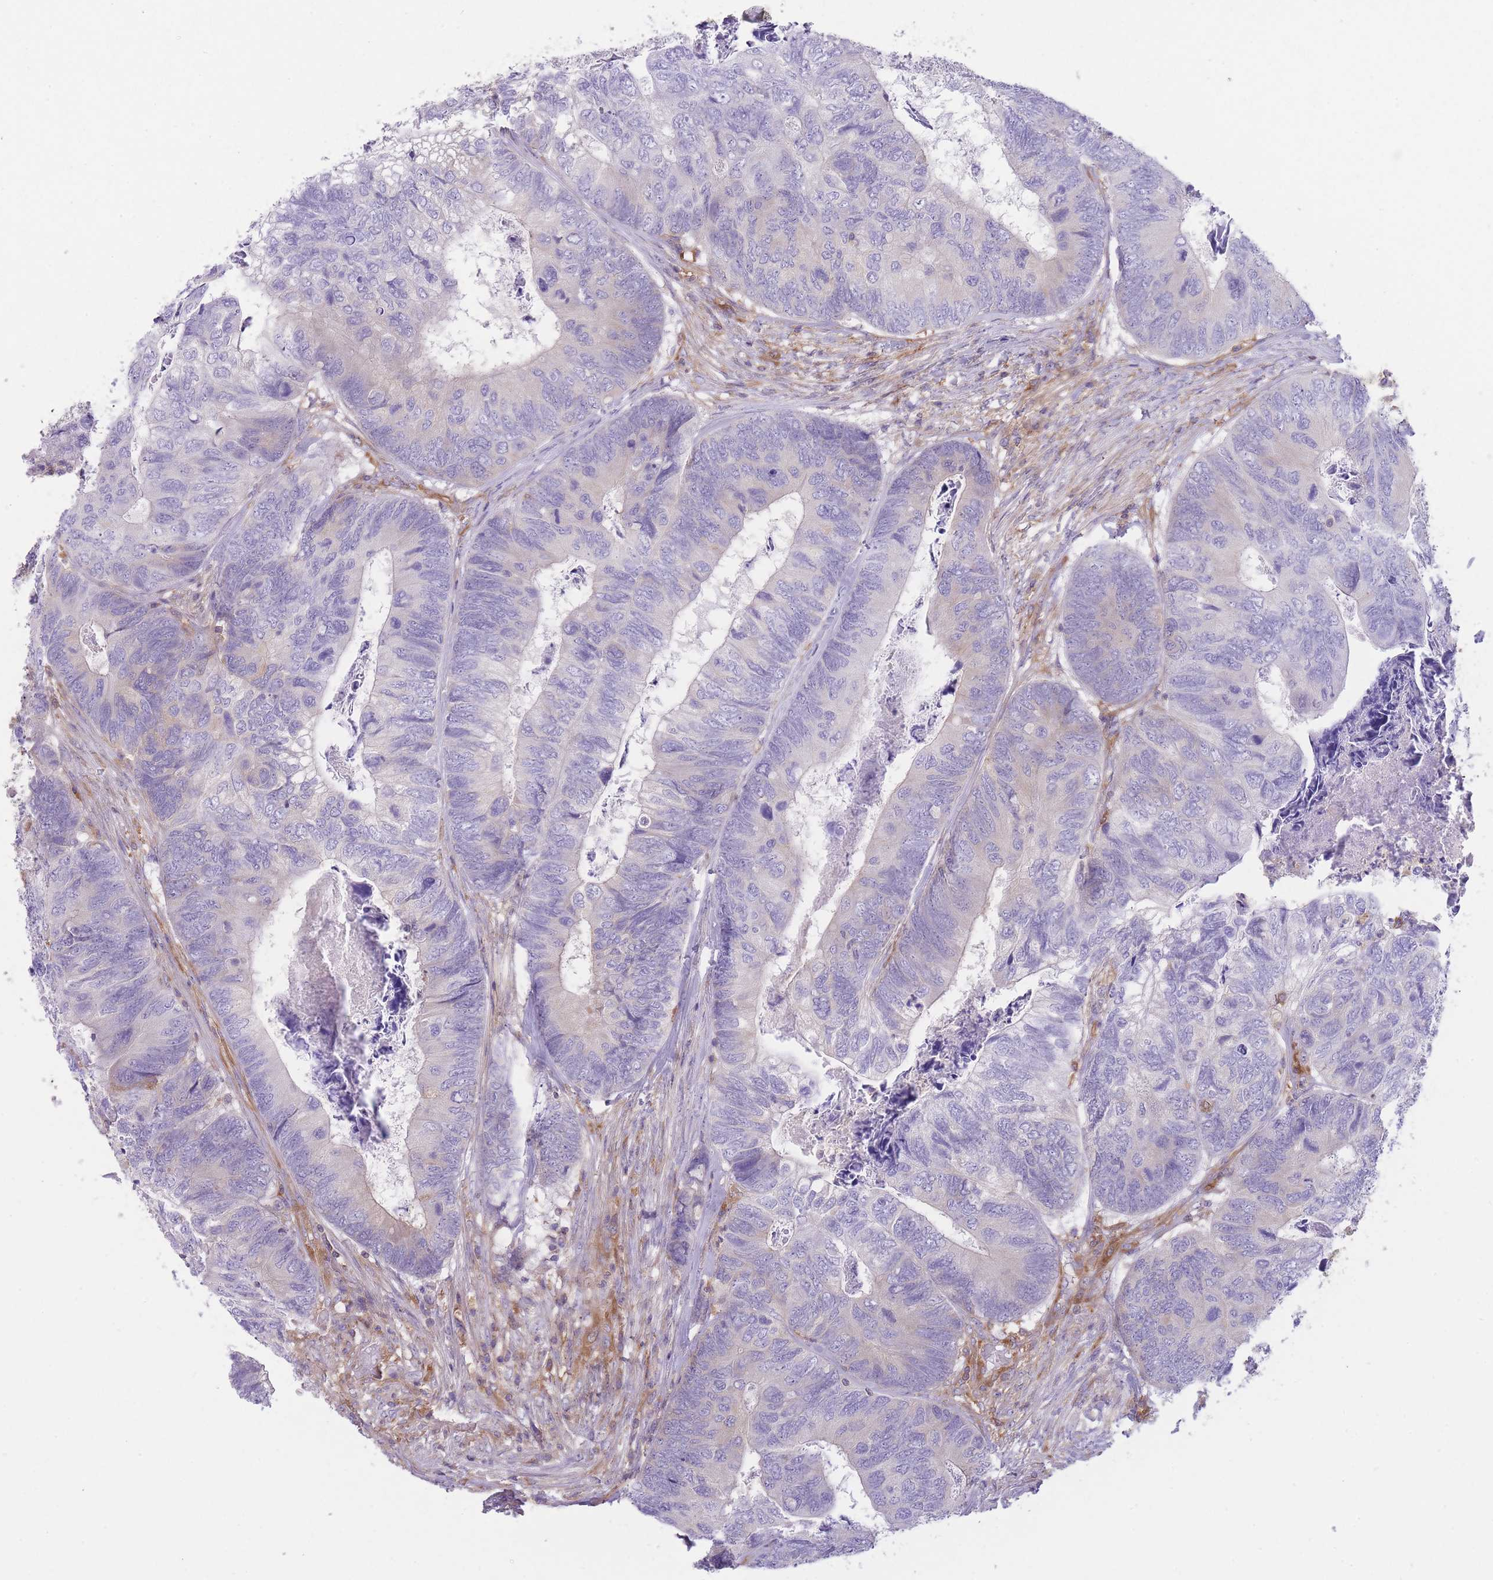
{"staining": {"intensity": "negative", "quantity": "none", "location": "none"}, "tissue": "colorectal cancer", "cell_type": "Tumor cells", "image_type": "cancer", "snomed": [{"axis": "morphology", "description": "Adenocarcinoma, NOS"}, {"axis": "topography", "description": "Colon"}], "caption": "The IHC histopathology image has no significant positivity in tumor cells of colorectal cancer tissue.", "gene": "PRKAR1A", "patient": {"sex": "female", "age": 67}}